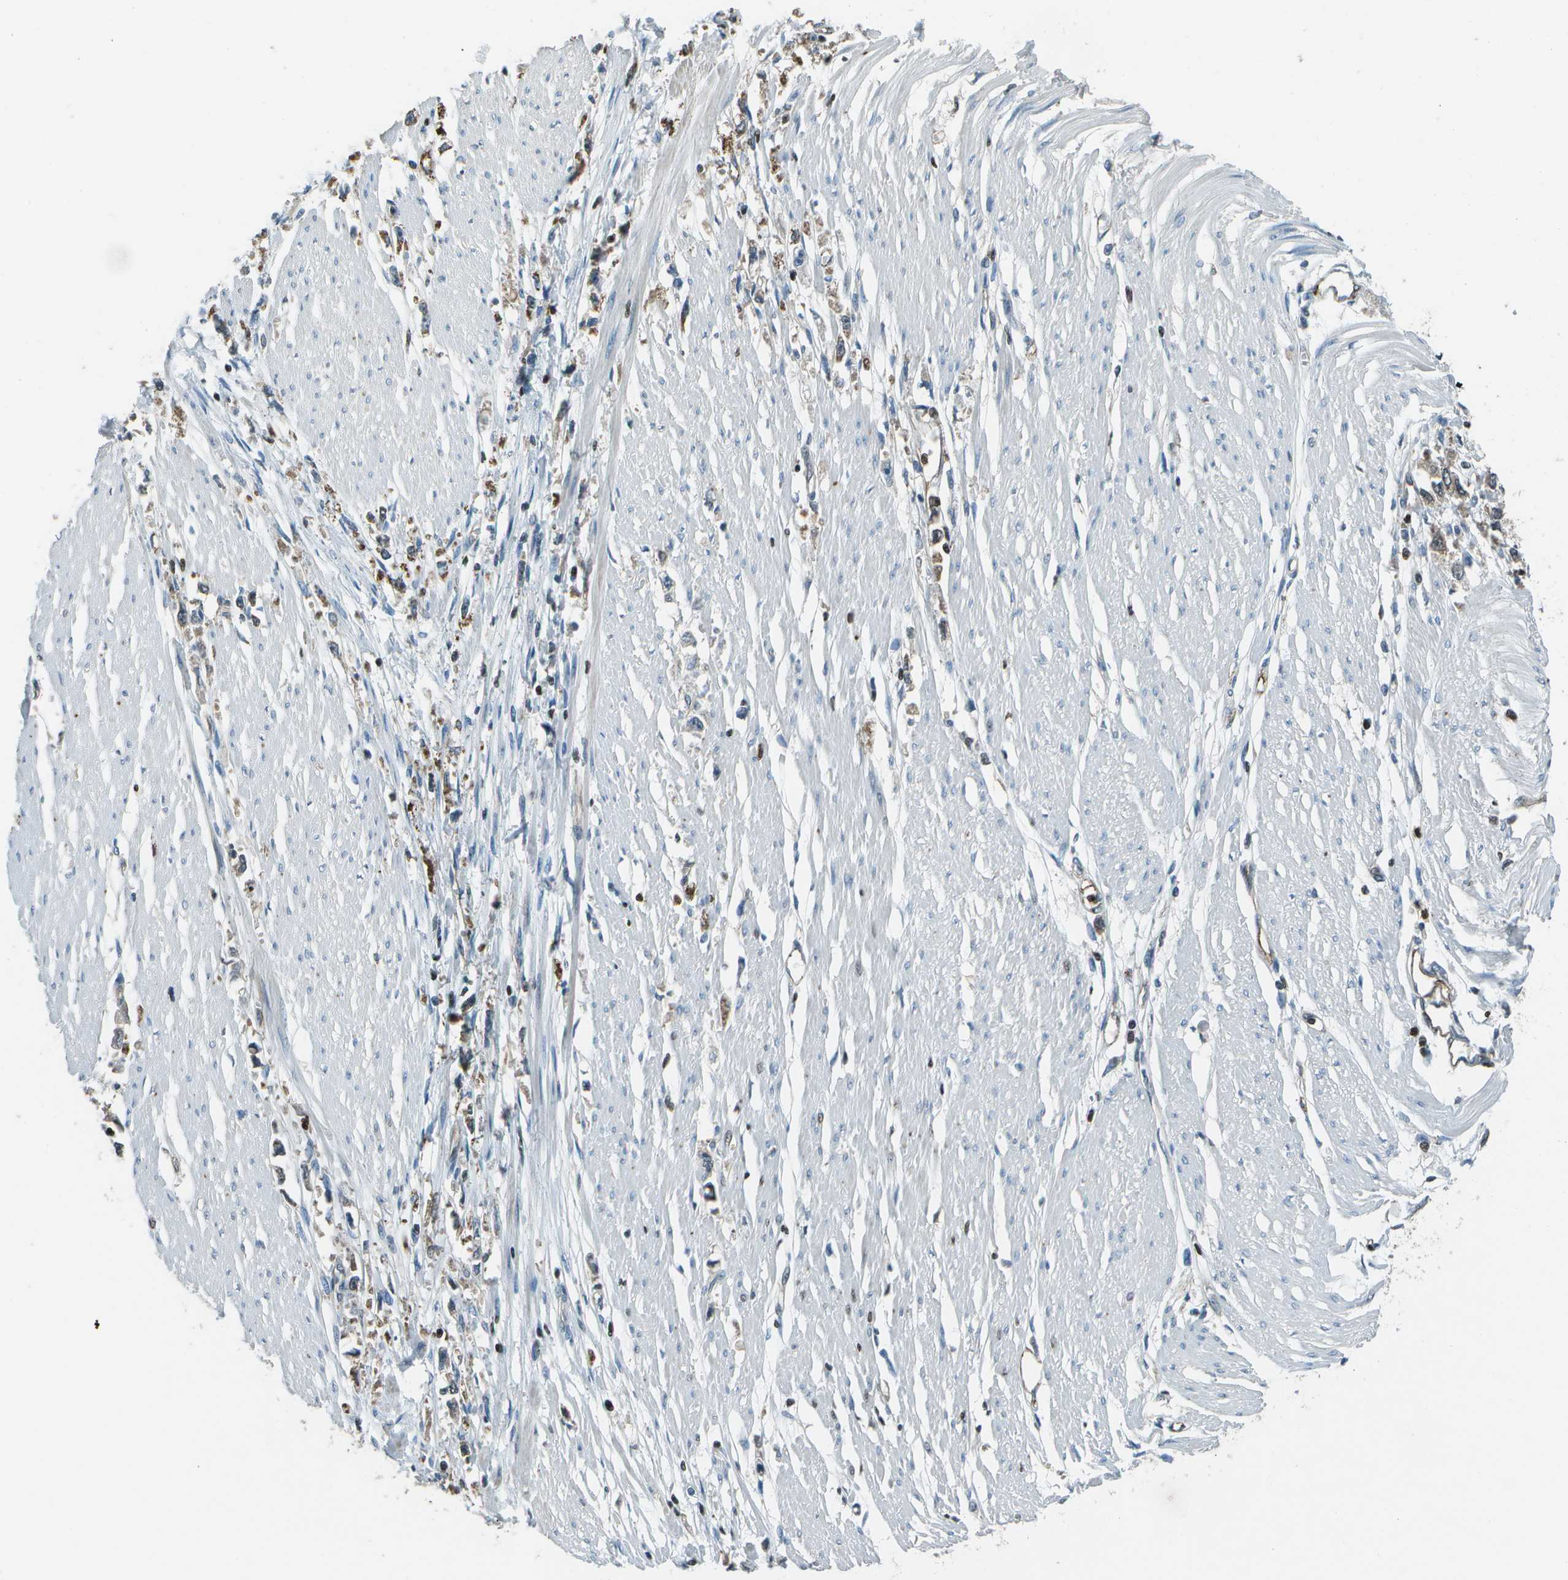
{"staining": {"intensity": "moderate", "quantity": ">75%", "location": "cytoplasmic/membranous"}, "tissue": "stomach cancer", "cell_type": "Tumor cells", "image_type": "cancer", "snomed": [{"axis": "morphology", "description": "Adenocarcinoma, NOS"}, {"axis": "topography", "description": "Stomach"}], "caption": "IHC micrograph of neoplastic tissue: human stomach cancer stained using immunohistochemistry exhibits medium levels of moderate protein expression localized specifically in the cytoplasmic/membranous of tumor cells, appearing as a cytoplasmic/membranous brown color.", "gene": "PDLIM1", "patient": {"sex": "female", "age": 59}}